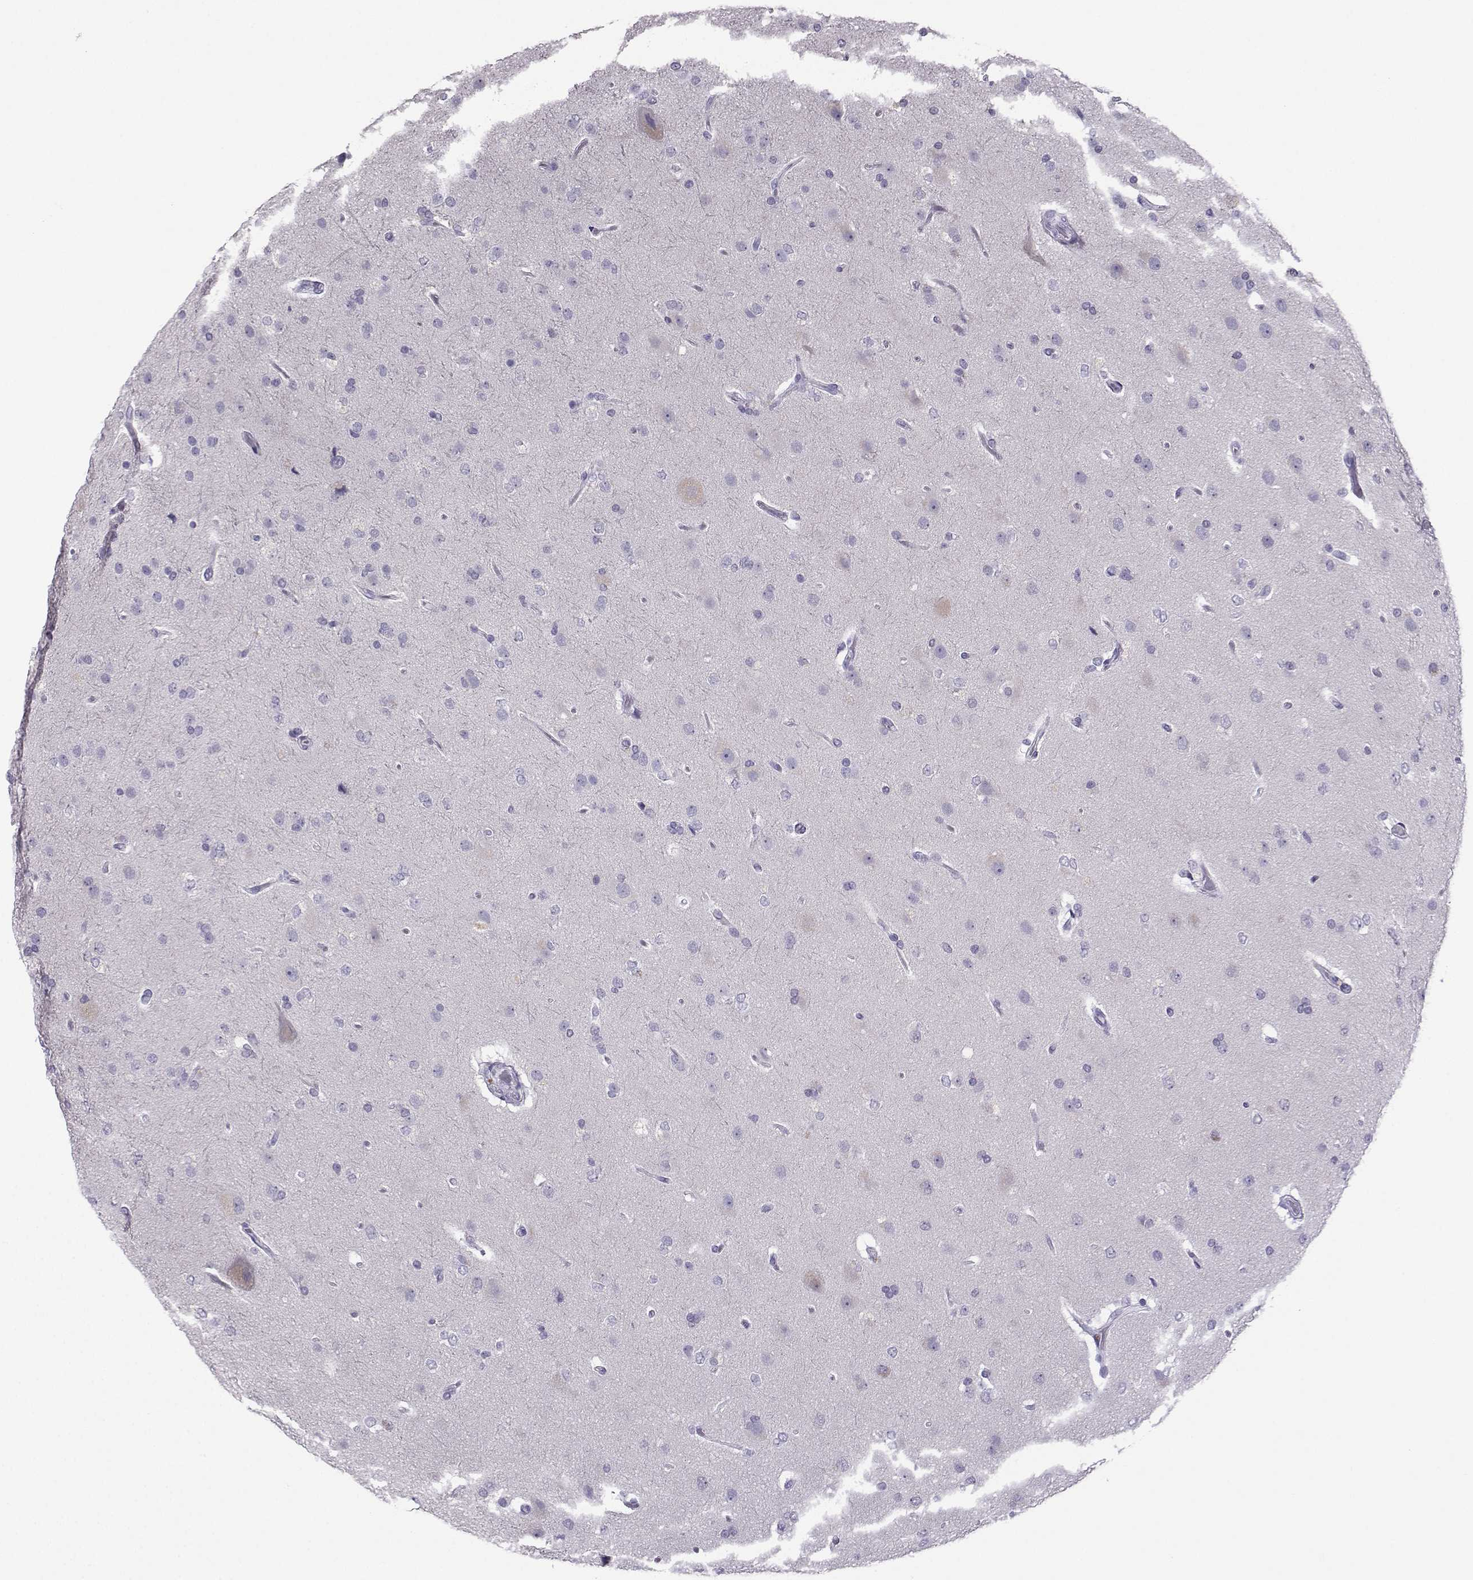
{"staining": {"intensity": "negative", "quantity": "none", "location": "none"}, "tissue": "glioma", "cell_type": "Tumor cells", "image_type": "cancer", "snomed": [{"axis": "morphology", "description": "Glioma, malignant, High grade"}, {"axis": "topography", "description": "Brain"}], "caption": "DAB immunohistochemical staining of human glioma displays no significant positivity in tumor cells. (DAB immunohistochemistry, high magnification).", "gene": "ARMC2", "patient": {"sex": "male", "age": 68}}